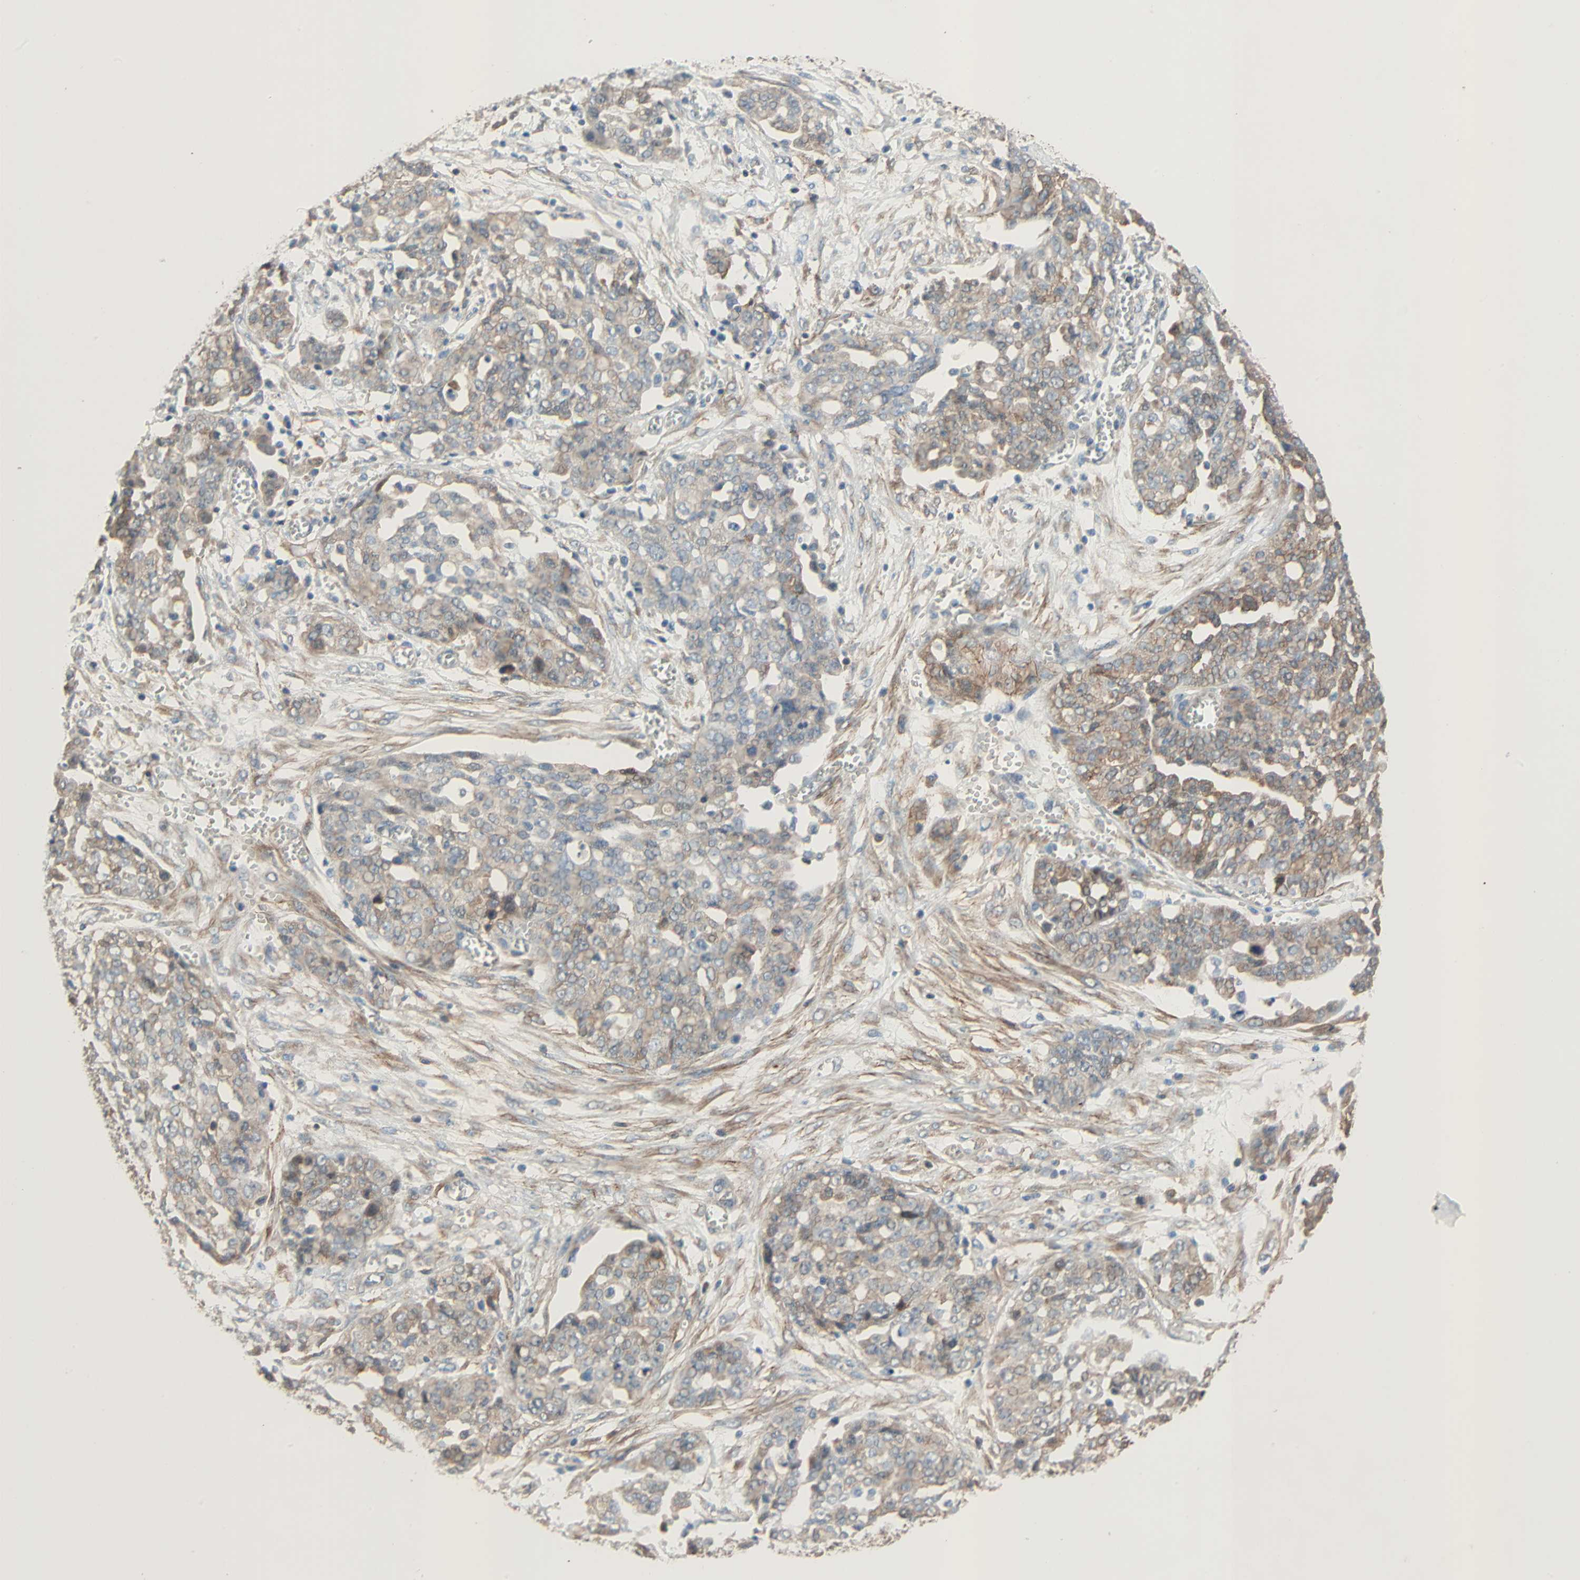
{"staining": {"intensity": "moderate", "quantity": ">75%", "location": "cytoplasmic/membranous"}, "tissue": "ovarian cancer", "cell_type": "Tumor cells", "image_type": "cancer", "snomed": [{"axis": "morphology", "description": "Cystadenocarcinoma, serous, NOS"}, {"axis": "topography", "description": "Soft tissue"}, {"axis": "topography", "description": "Ovary"}], "caption": "IHC of ovarian cancer exhibits medium levels of moderate cytoplasmic/membranous staining in approximately >75% of tumor cells.", "gene": "TNFRSF12A", "patient": {"sex": "female", "age": 57}}